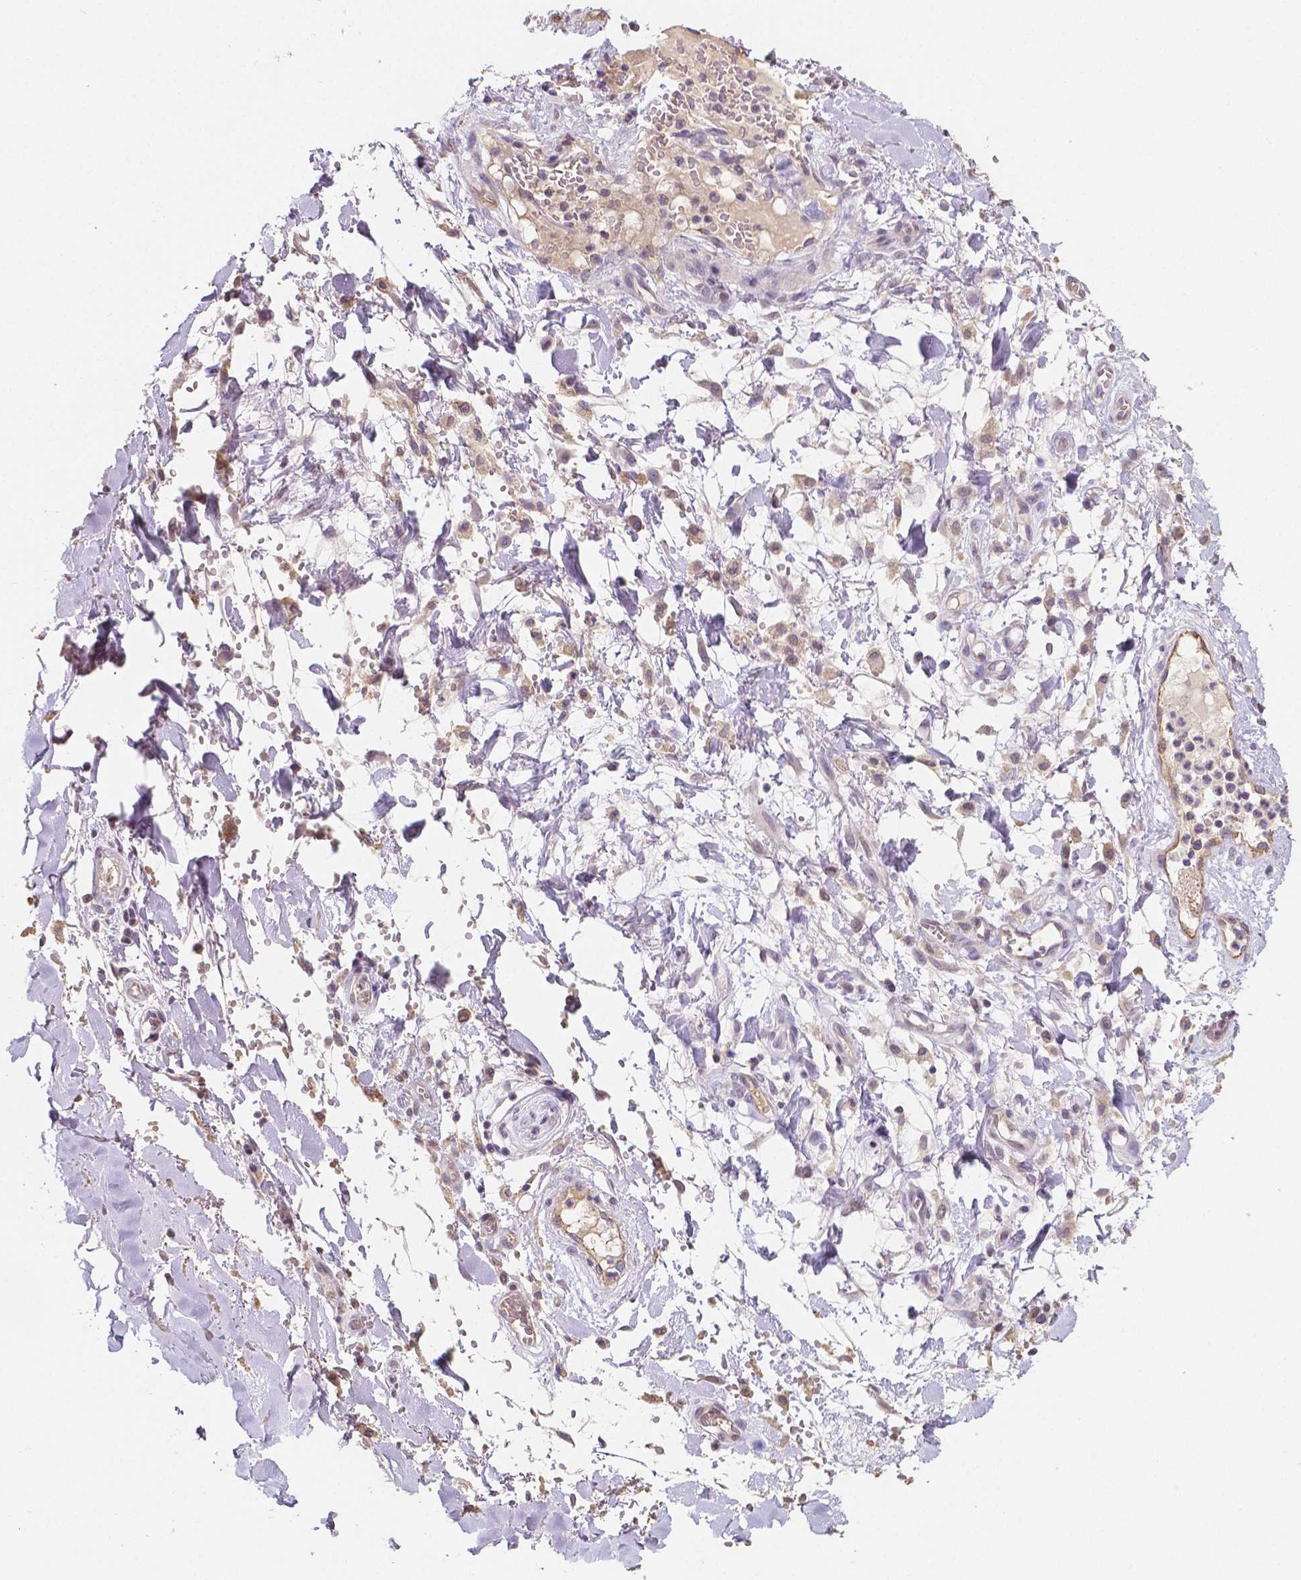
{"staining": {"intensity": "negative", "quantity": "none", "location": "none"}, "tissue": "adipose tissue", "cell_type": "Adipocytes", "image_type": "normal", "snomed": [{"axis": "morphology", "description": "Normal tissue, NOS"}, {"axis": "topography", "description": "Cartilage tissue"}, {"axis": "topography", "description": "Nasopharynx"}, {"axis": "topography", "description": "Thyroid gland"}], "caption": "Immunohistochemistry (IHC) photomicrograph of normal adipose tissue: adipose tissue stained with DAB demonstrates no significant protein staining in adipocytes.", "gene": "ELAVL2", "patient": {"sex": "male", "age": 63}}